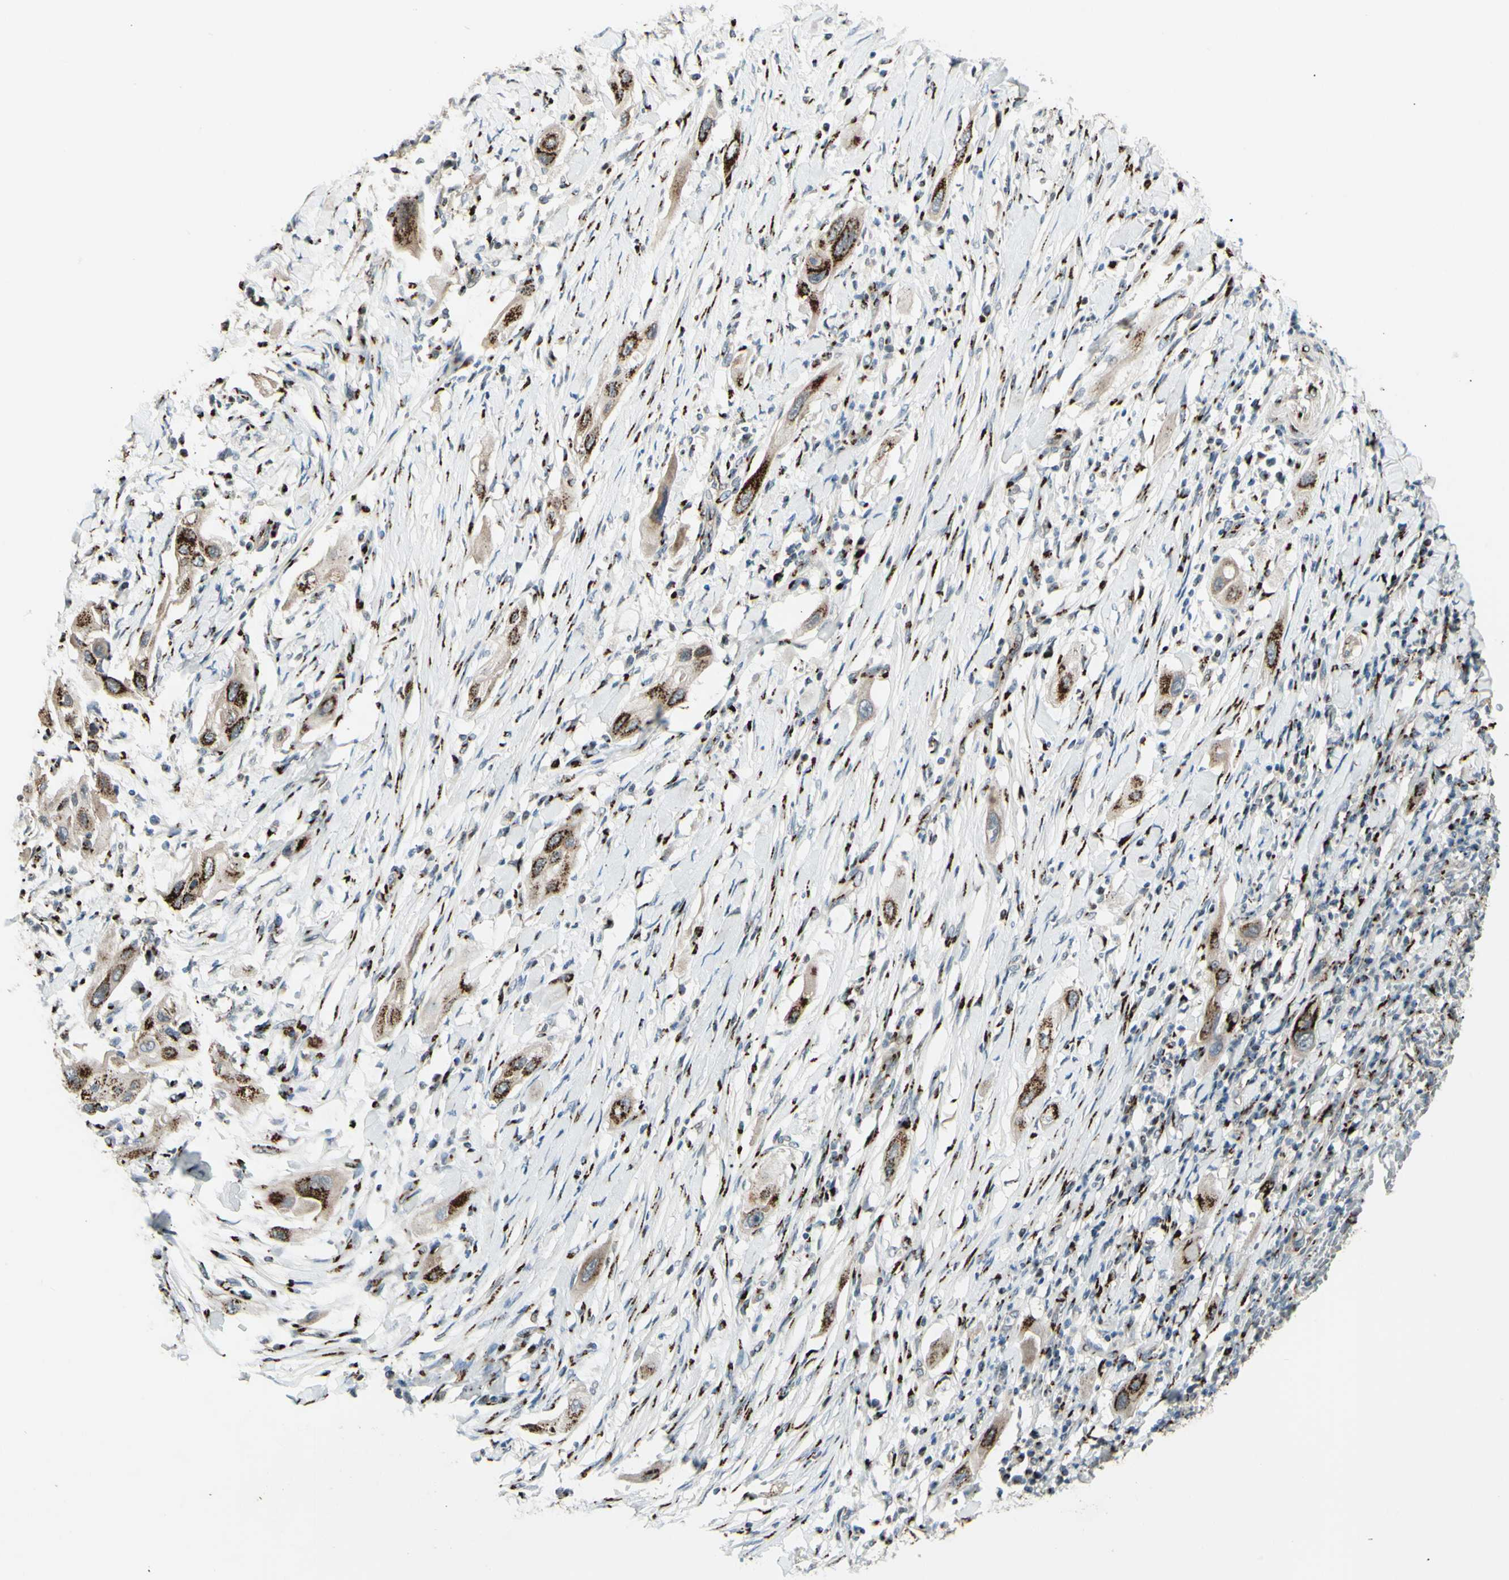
{"staining": {"intensity": "moderate", "quantity": ">75%", "location": "cytoplasmic/membranous"}, "tissue": "lung cancer", "cell_type": "Tumor cells", "image_type": "cancer", "snomed": [{"axis": "morphology", "description": "Squamous cell carcinoma, NOS"}, {"axis": "topography", "description": "Lung"}], "caption": "An image of lung squamous cell carcinoma stained for a protein reveals moderate cytoplasmic/membranous brown staining in tumor cells.", "gene": "BPNT2", "patient": {"sex": "female", "age": 47}}